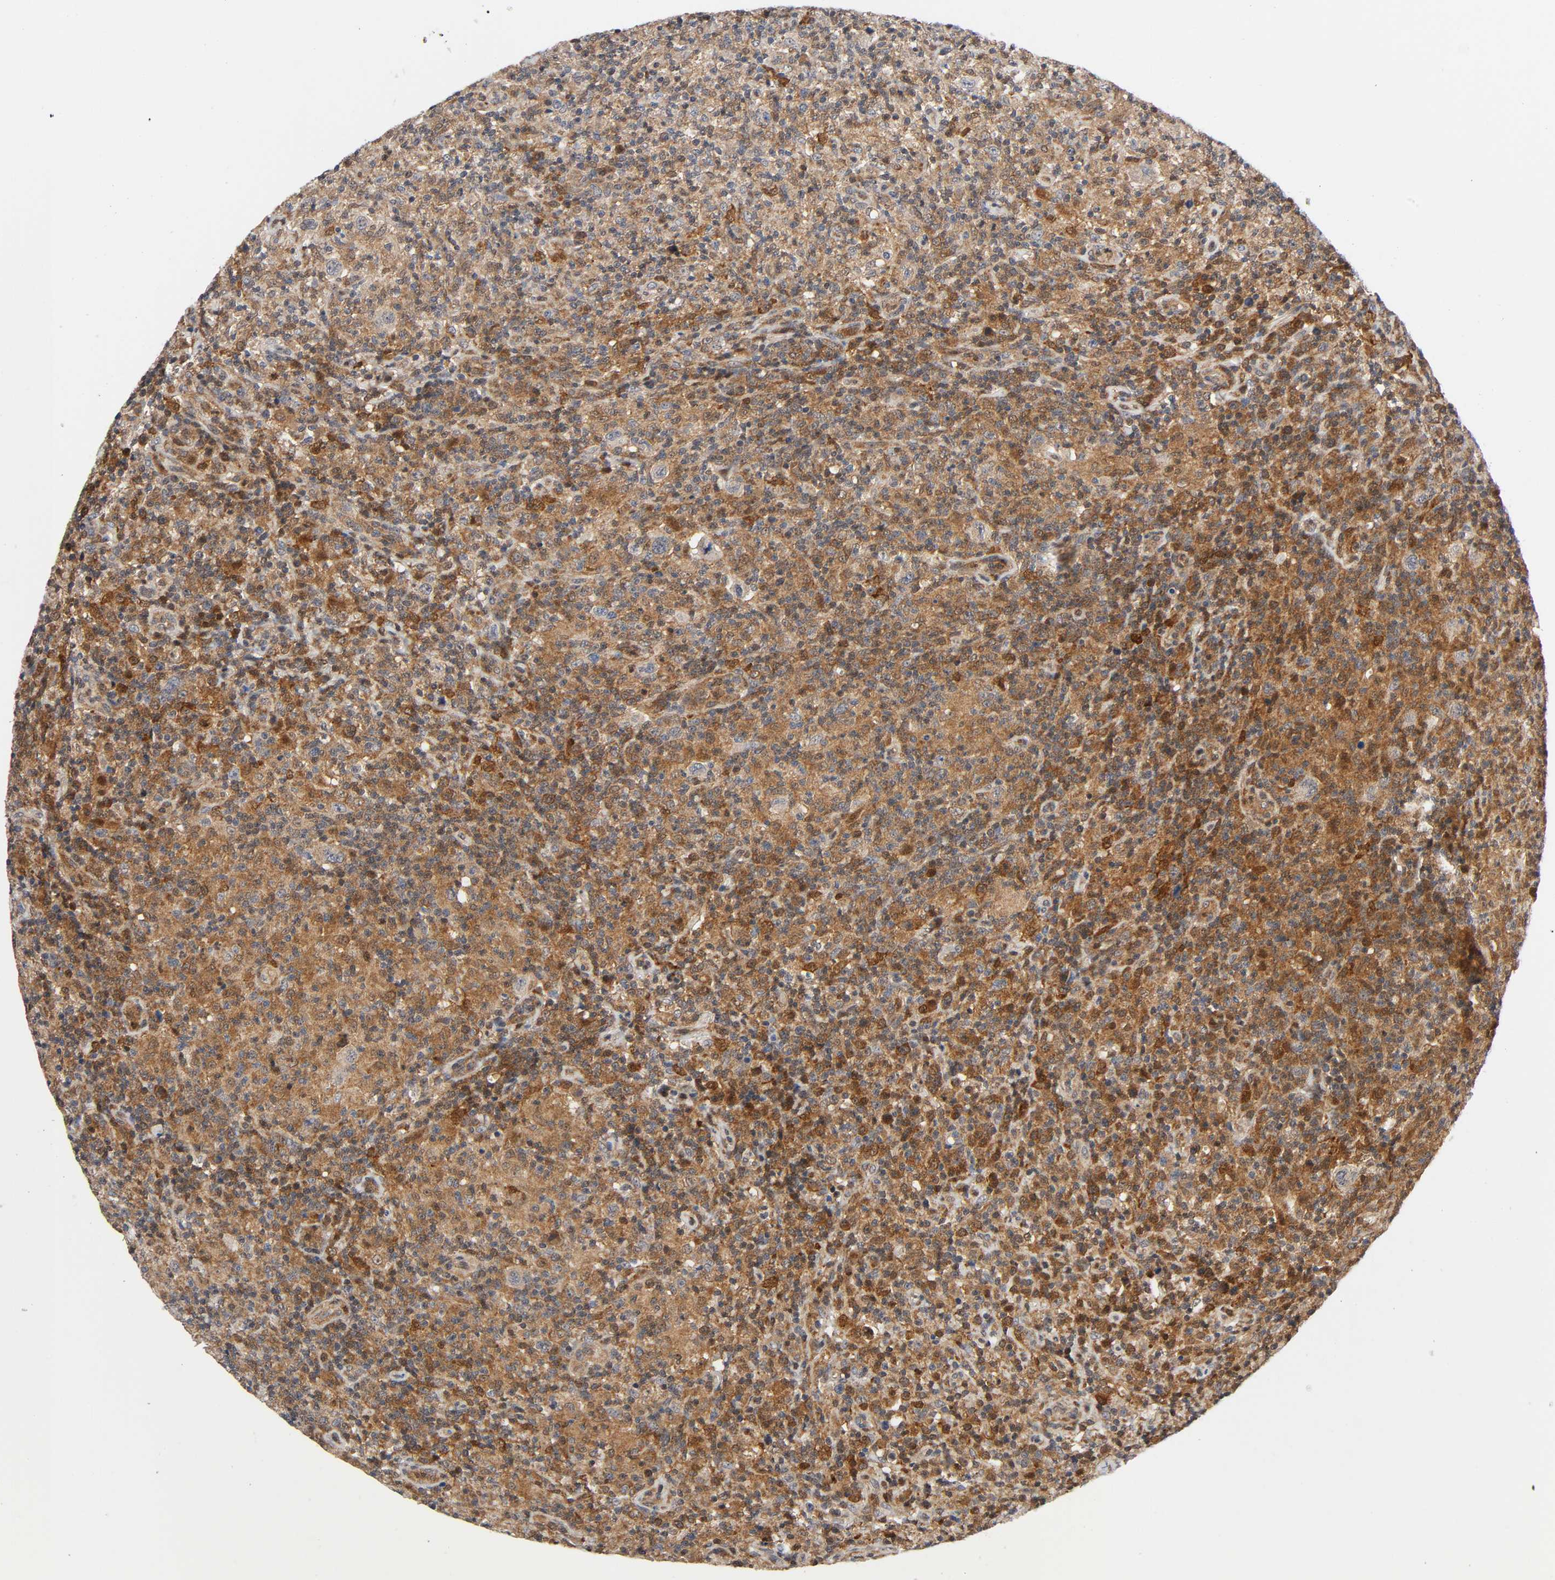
{"staining": {"intensity": "moderate", "quantity": ">75%", "location": "cytoplasmic/membranous,nuclear"}, "tissue": "lymphoma", "cell_type": "Tumor cells", "image_type": "cancer", "snomed": [{"axis": "morphology", "description": "Hodgkin's disease, NOS"}, {"axis": "topography", "description": "Lymph node"}], "caption": "IHC (DAB (3,3'-diaminobenzidine)) staining of human lymphoma shows moderate cytoplasmic/membranous and nuclear protein expression in approximately >75% of tumor cells.", "gene": "CASP9", "patient": {"sex": "male", "age": 65}}